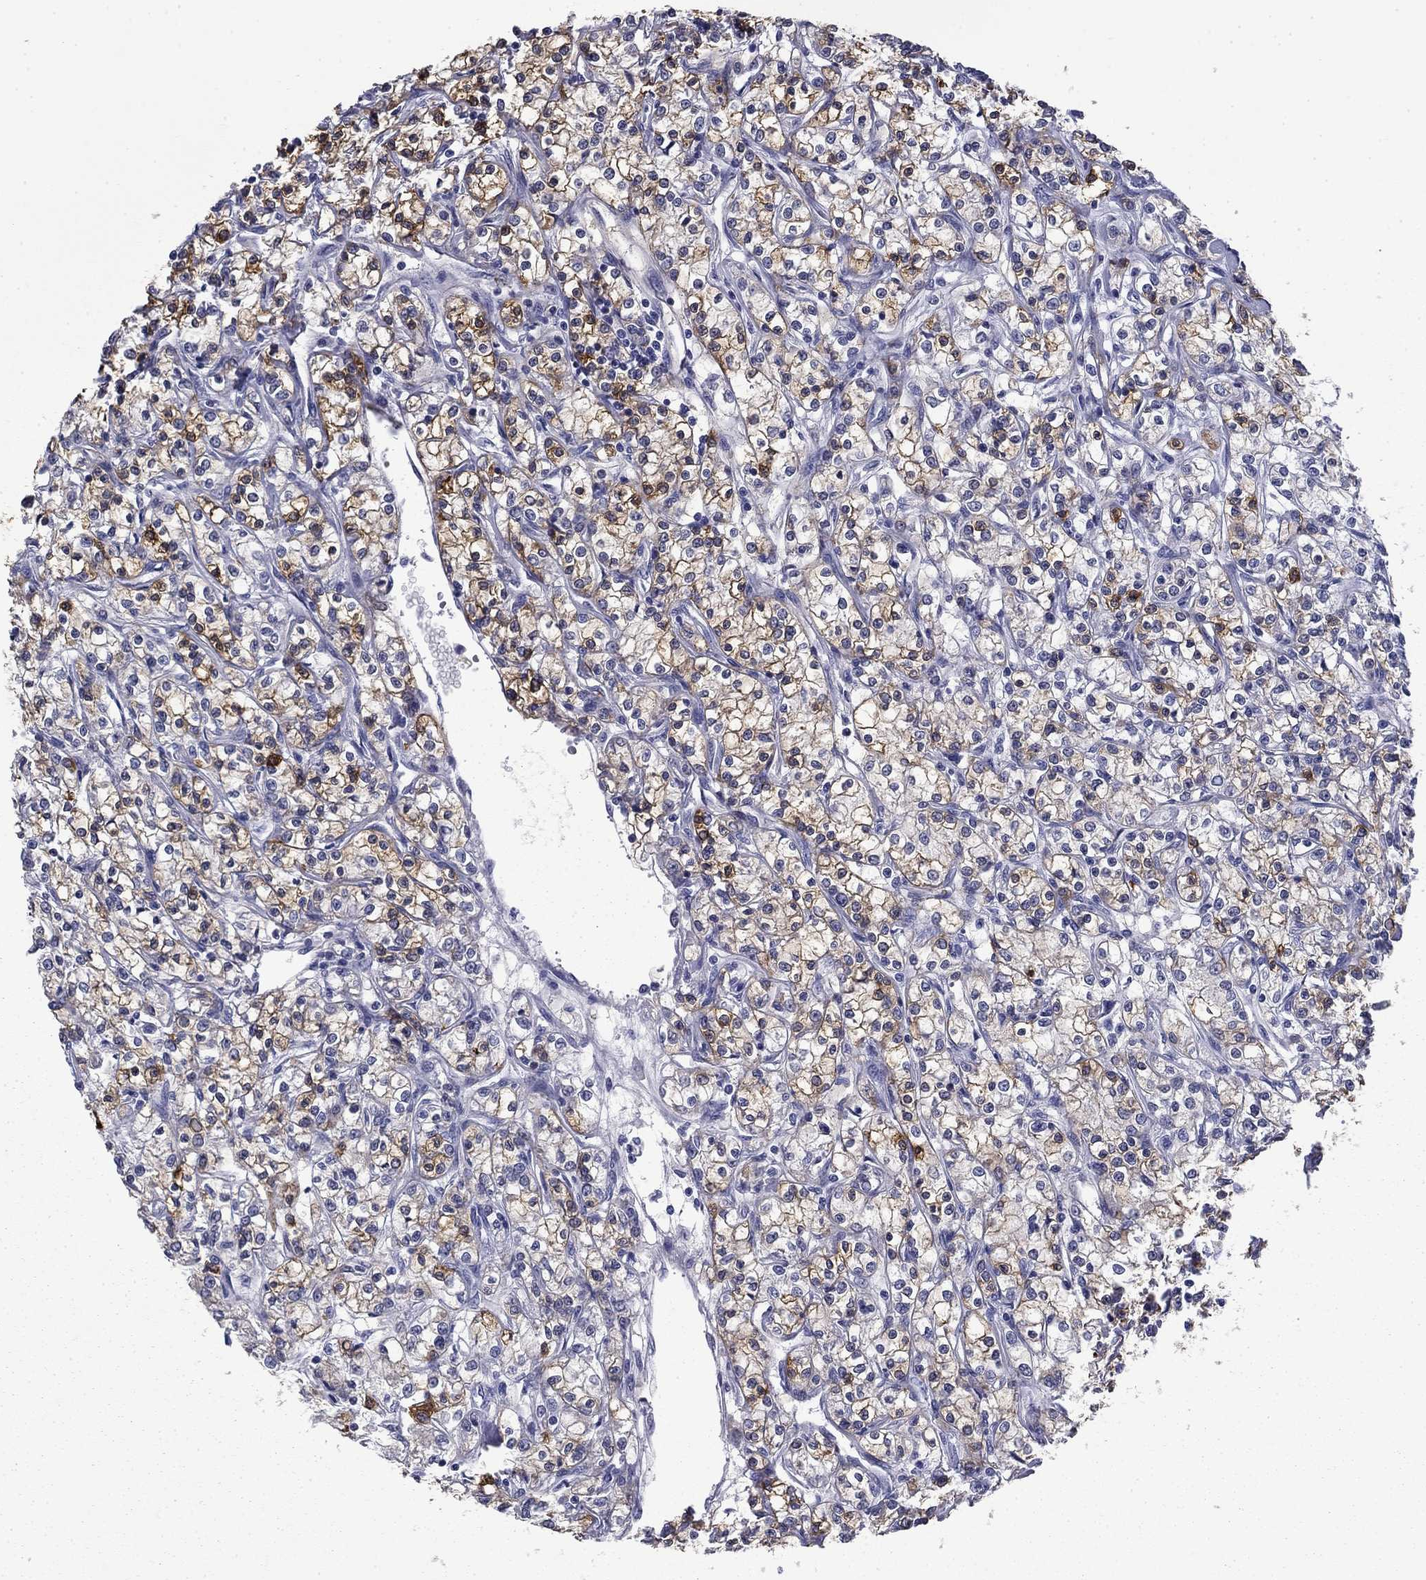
{"staining": {"intensity": "strong", "quantity": "25%-75%", "location": "cytoplasmic/membranous"}, "tissue": "renal cancer", "cell_type": "Tumor cells", "image_type": "cancer", "snomed": [{"axis": "morphology", "description": "Adenocarcinoma, NOS"}, {"axis": "topography", "description": "Kidney"}], "caption": "This is a photomicrograph of immunohistochemistry staining of adenocarcinoma (renal), which shows strong staining in the cytoplasmic/membranous of tumor cells.", "gene": "BCL2L14", "patient": {"sex": "female", "age": 59}}